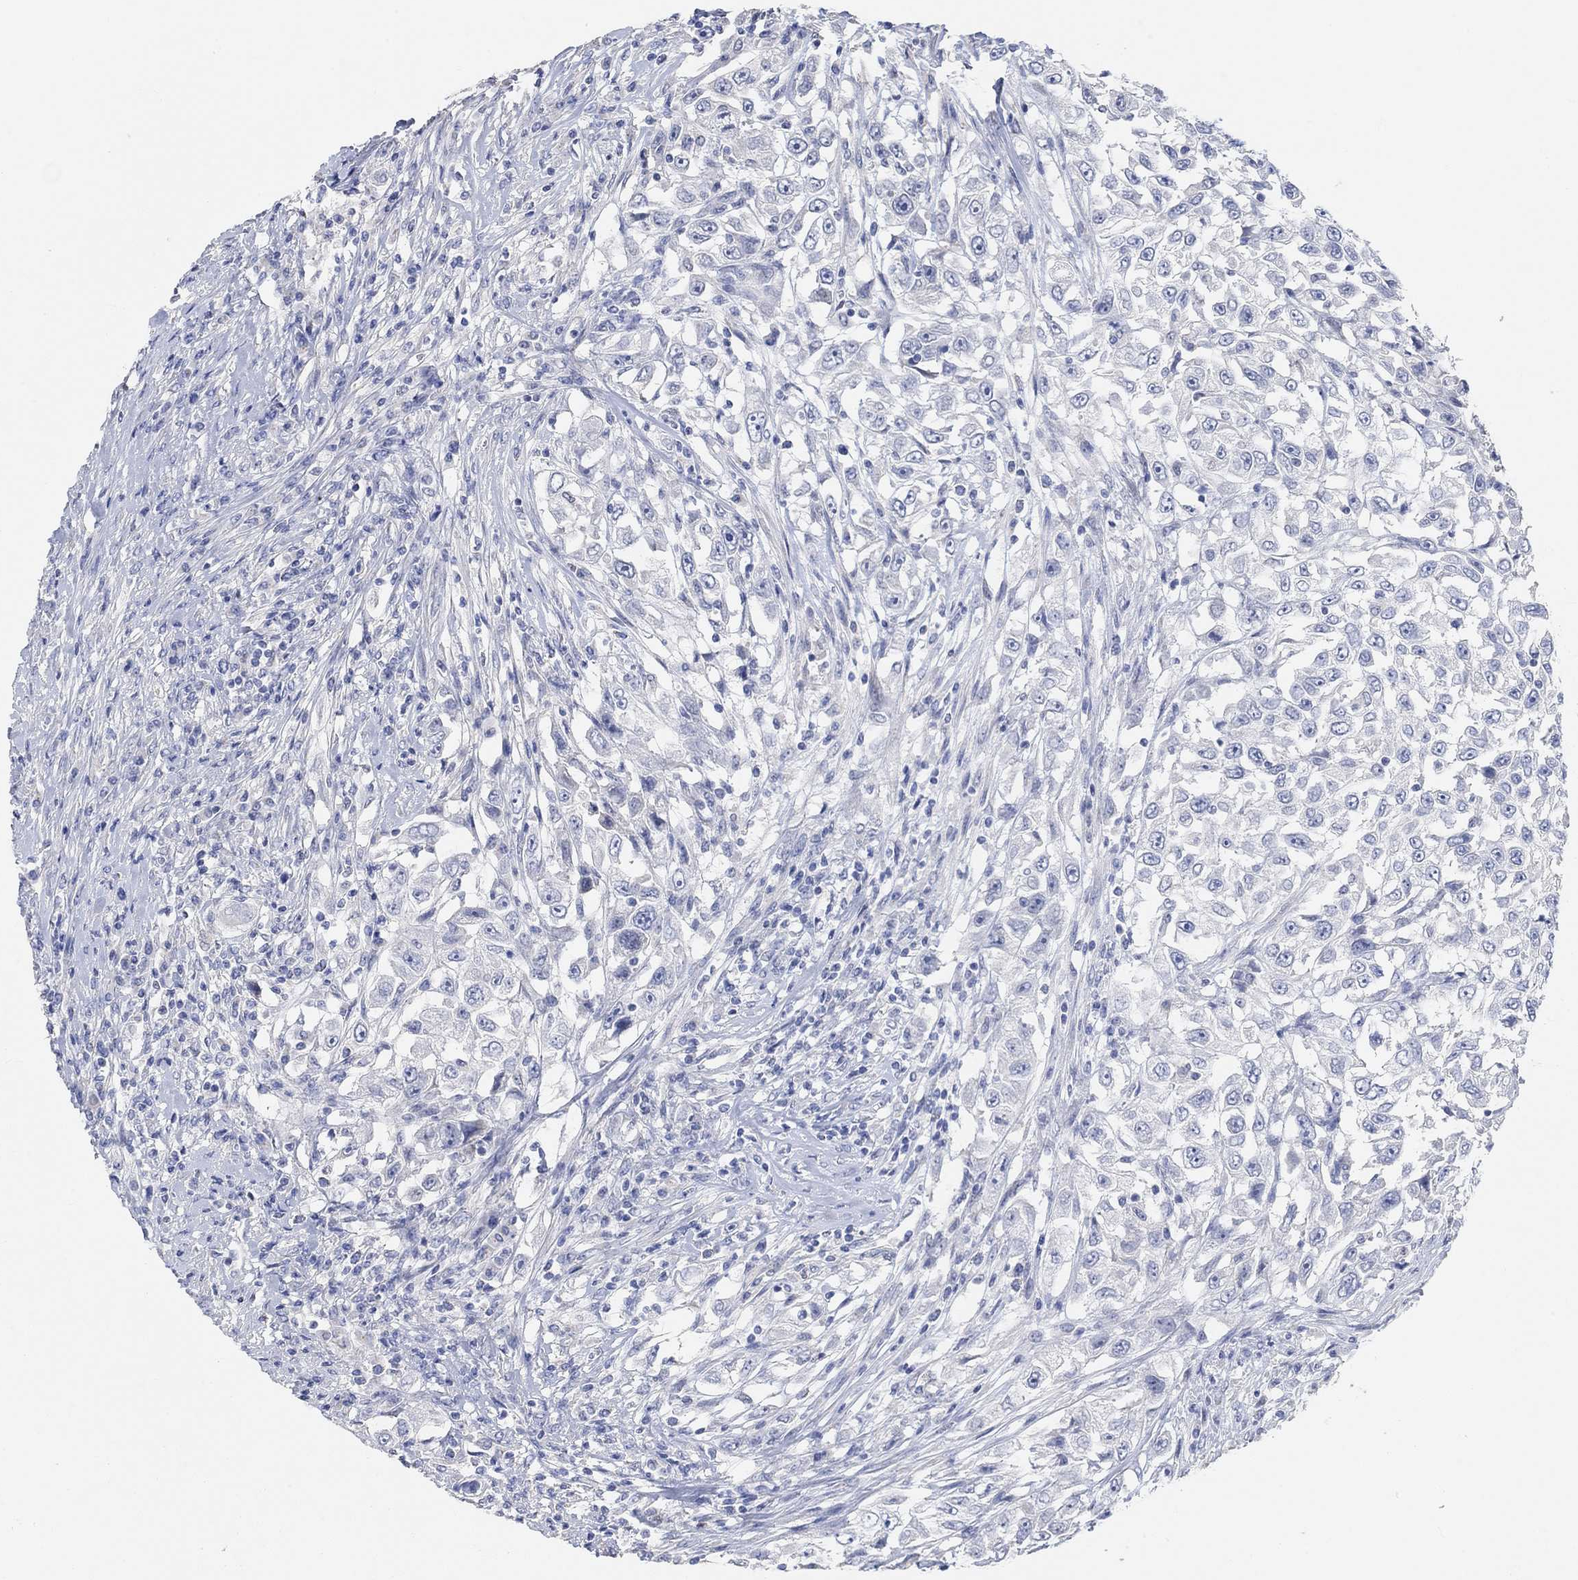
{"staining": {"intensity": "negative", "quantity": "none", "location": "none"}, "tissue": "urothelial cancer", "cell_type": "Tumor cells", "image_type": "cancer", "snomed": [{"axis": "morphology", "description": "Urothelial carcinoma, High grade"}, {"axis": "topography", "description": "Urinary bladder"}], "caption": "This histopathology image is of urothelial cancer stained with immunohistochemistry (IHC) to label a protein in brown with the nuclei are counter-stained blue. There is no staining in tumor cells.", "gene": "NLRP14", "patient": {"sex": "female", "age": 56}}